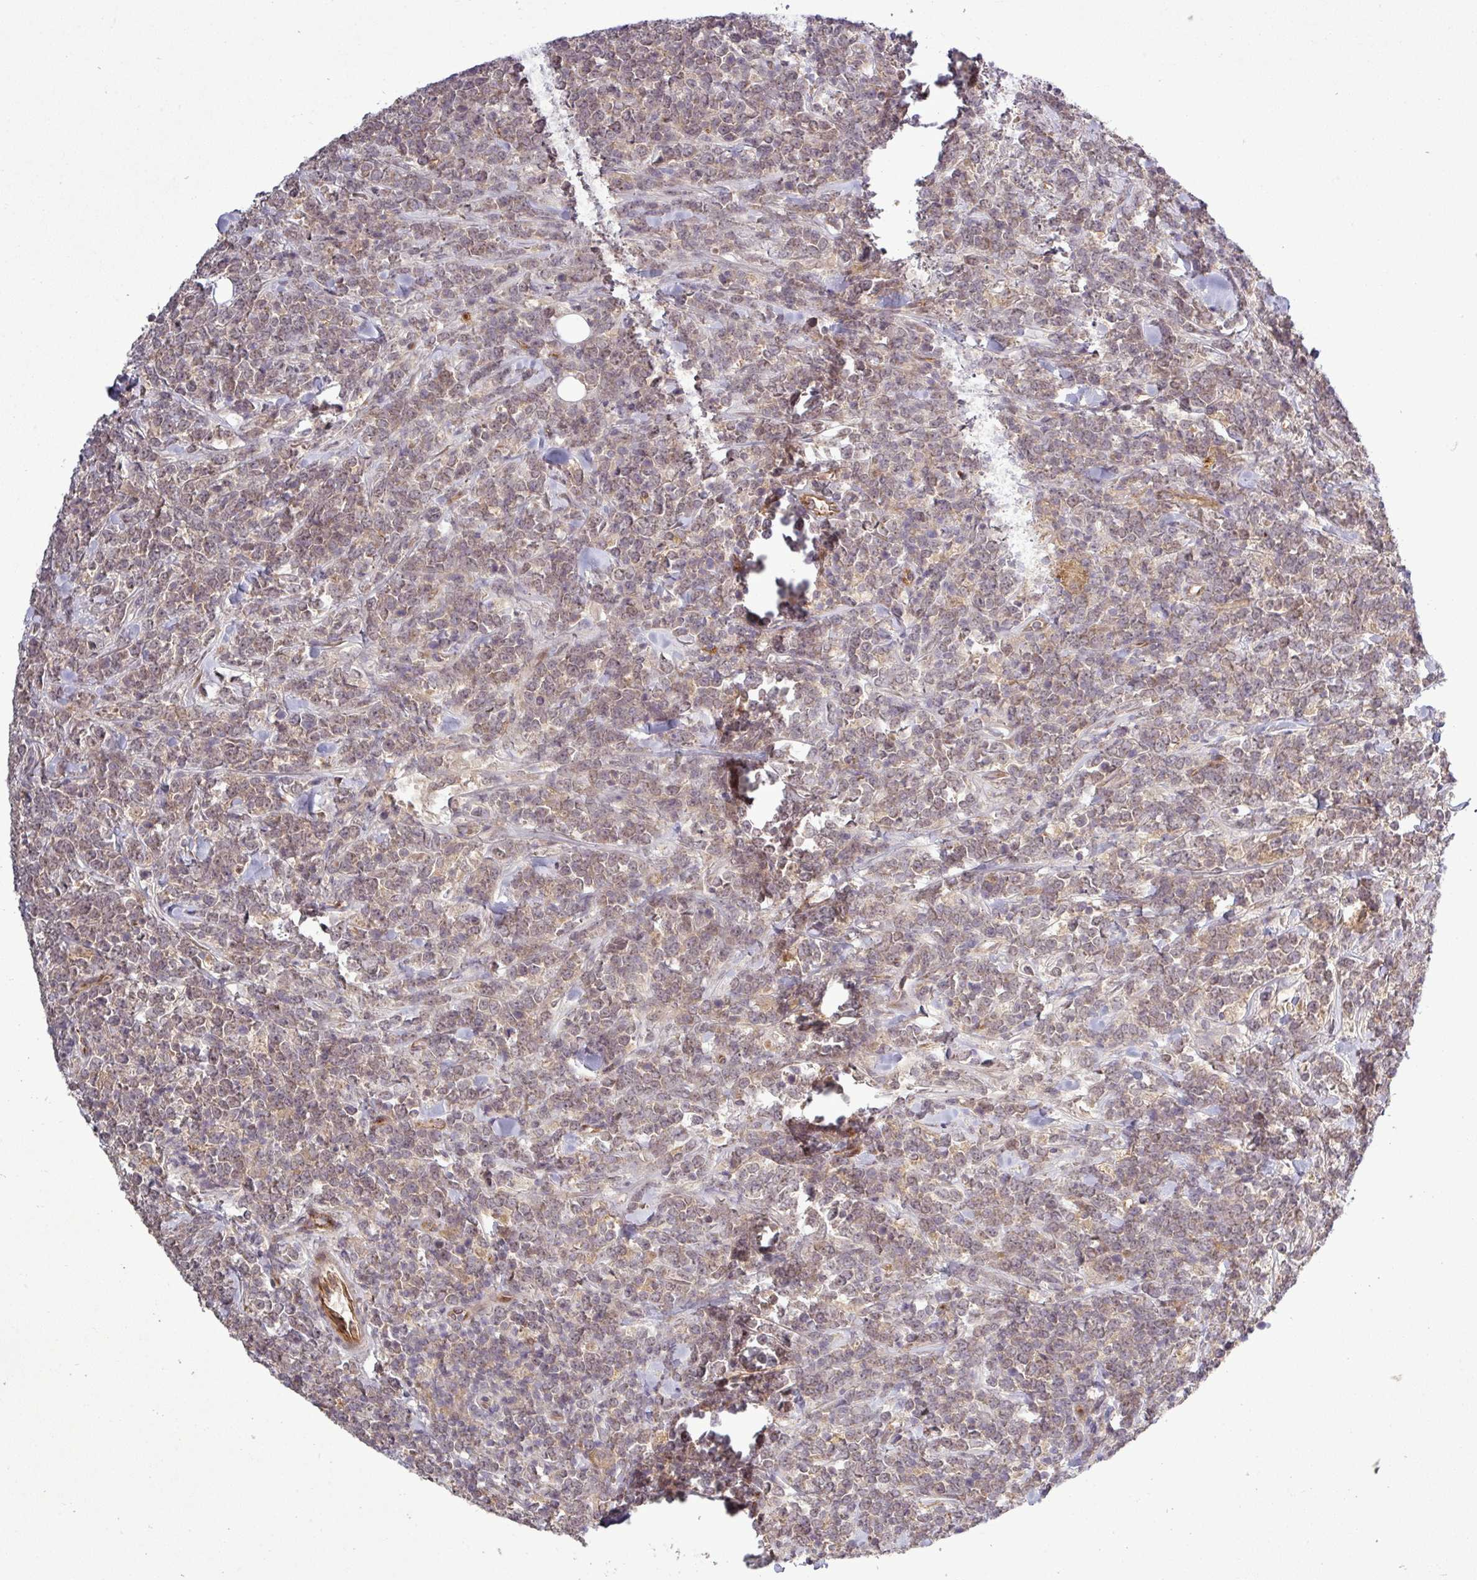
{"staining": {"intensity": "negative", "quantity": "none", "location": "none"}, "tissue": "lymphoma", "cell_type": "Tumor cells", "image_type": "cancer", "snomed": [{"axis": "morphology", "description": "Malignant lymphoma, non-Hodgkin's type, High grade"}, {"axis": "topography", "description": "Small intestine"}, {"axis": "topography", "description": "Colon"}], "caption": "Immunohistochemistry (IHC) of human malignant lymphoma, non-Hodgkin's type (high-grade) displays no expression in tumor cells. (Stains: DAB (3,3'-diaminobenzidine) IHC with hematoxylin counter stain, Microscopy: brightfield microscopy at high magnification).", "gene": "PCDH1", "patient": {"sex": "male", "age": 8}}